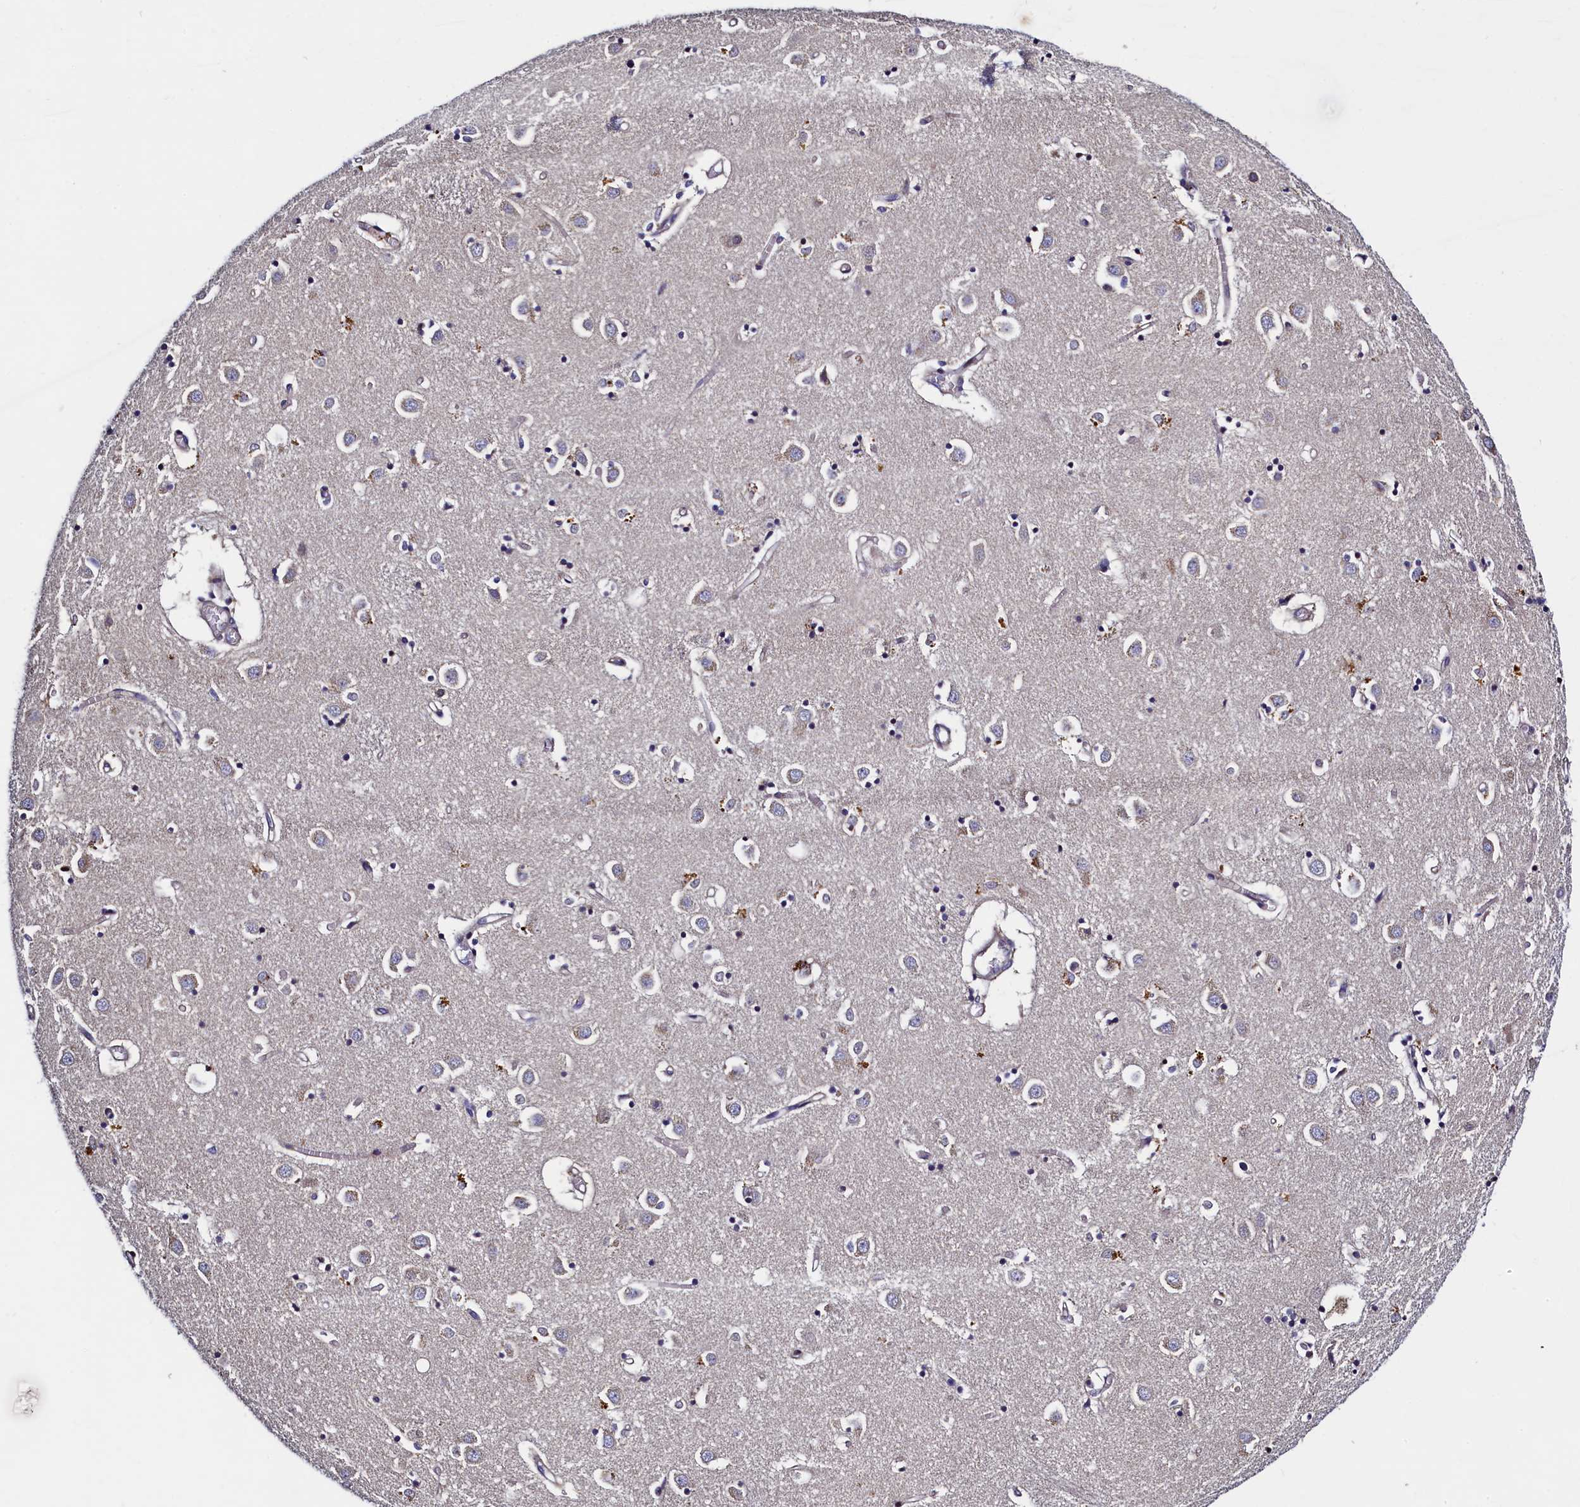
{"staining": {"intensity": "negative", "quantity": "none", "location": "none"}, "tissue": "caudate", "cell_type": "Glial cells", "image_type": "normal", "snomed": [{"axis": "morphology", "description": "Normal tissue, NOS"}, {"axis": "topography", "description": "Lateral ventricle wall"}], "caption": "Immunohistochemistry (IHC) histopathology image of normal caudate stained for a protein (brown), which displays no expression in glial cells.", "gene": "SLC16A14", "patient": {"sex": "male", "age": 70}}